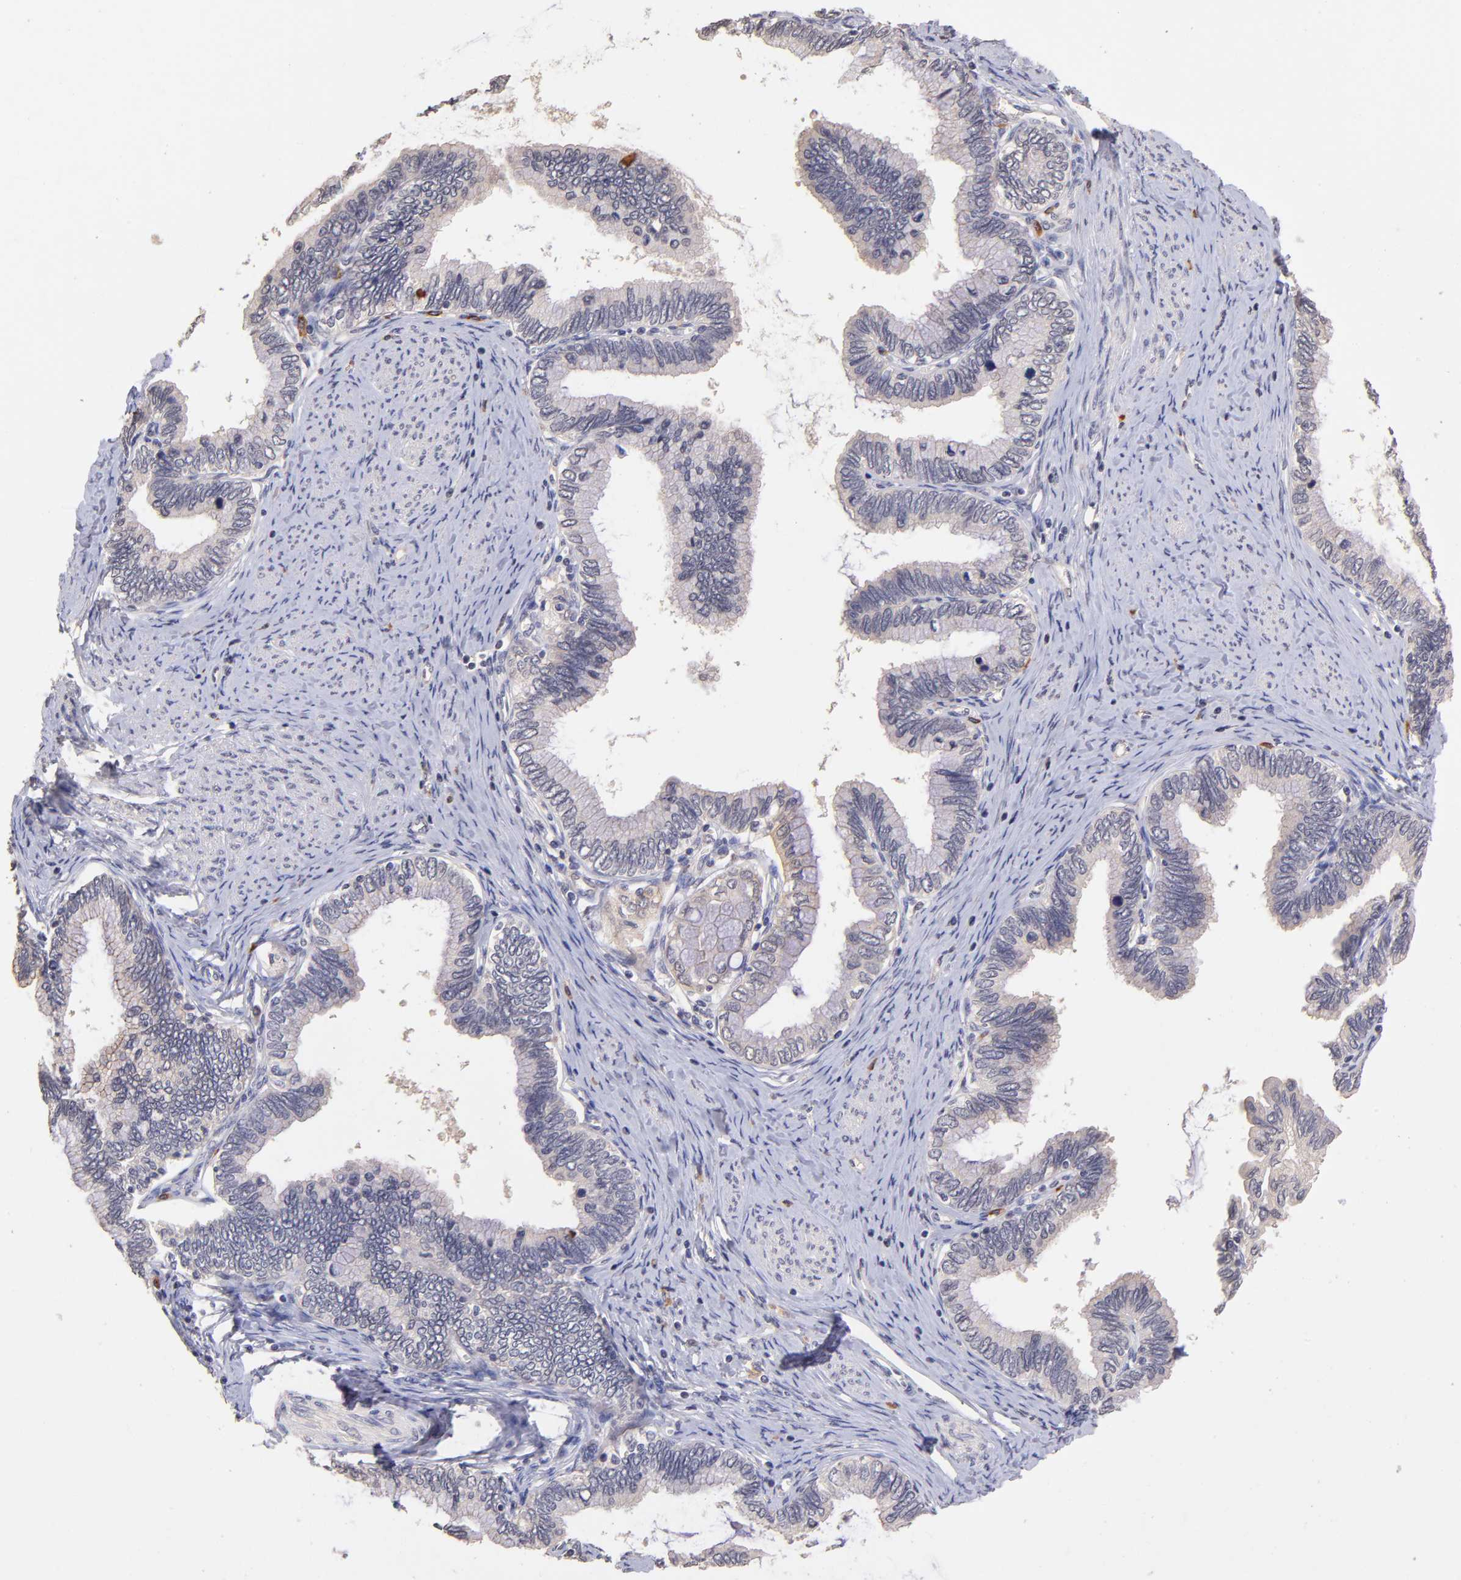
{"staining": {"intensity": "negative", "quantity": "none", "location": "none"}, "tissue": "cervical cancer", "cell_type": "Tumor cells", "image_type": "cancer", "snomed": [{"axis": "morphology", "description": "Adenocarcinoma, NOS"}, {"axis": "topography", "description": "Cervix"}], "caption": "Tumor cells are negative for protein expression in human cervical cancer. Nuclei are stained in blue.", "gene": "RNASEL", "patient": {"sex": "female", "age": 49}}